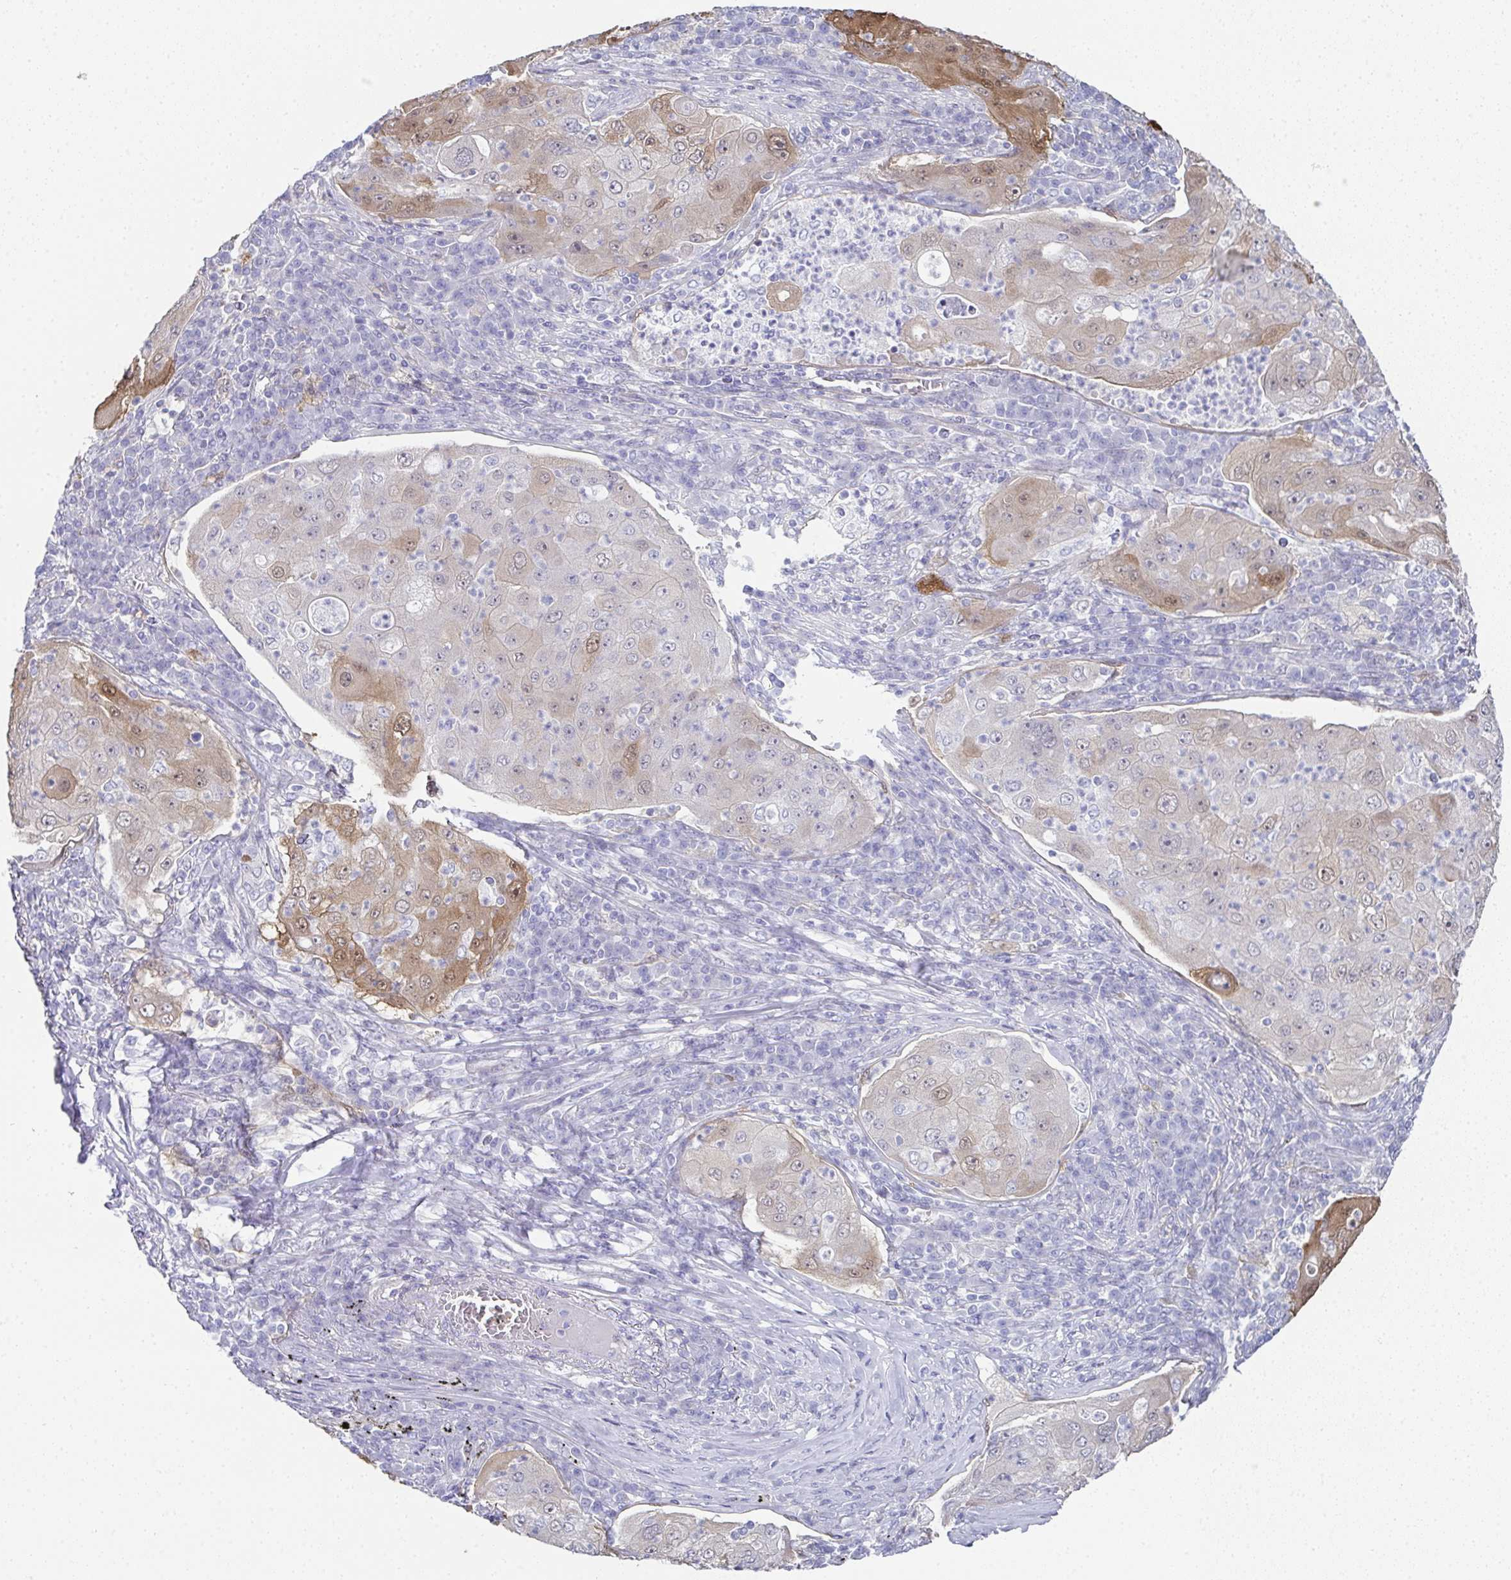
{"staining": {"intensity": "weak", "quantity": "<25%", "location": "cytoplasmic/membranous,nuclear"}, "tissue": "lung cancer", "cell_type": "Tumor cells", "image_type": "cancer", "snomed": [{"axis": "morphology", "description": "Squamous cell carcinoma, NOS"}, {"axis": "topography", "description": "Lung"}], "caption": "An IHC photomicrograph of lung cancer (squamous cell carcinoma) is shown. There is no staining in tumor cells of lung cancer (squamous cell carcinoma).", "gene": "RBP1", "patient": {"sex": "female", "age": 59}}